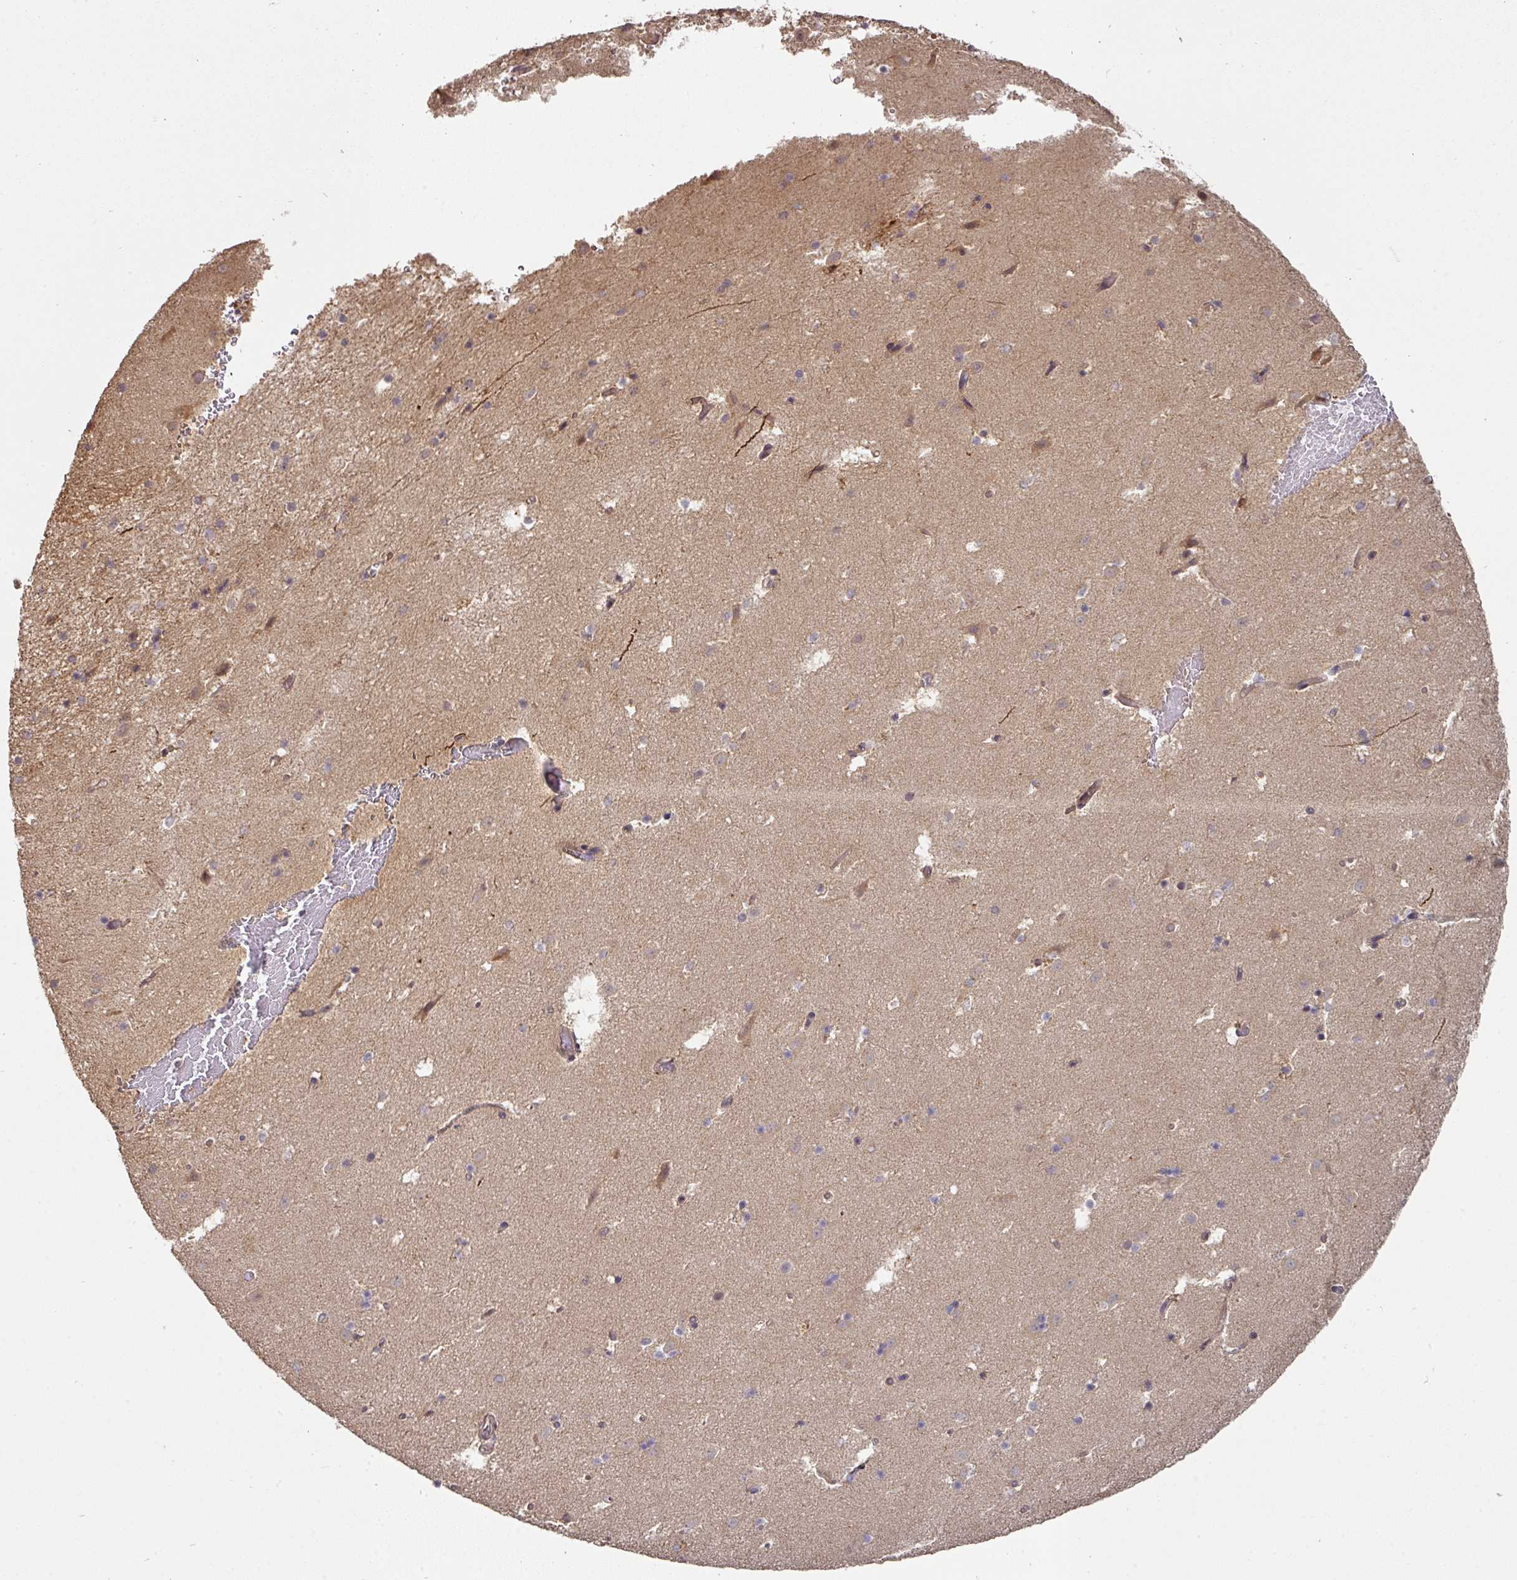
{"staining": {"intensity": "weak", "quantity": "<25%", "location": "cytoplasmic/membranous"}, "tissue": "caudate", "cell_type": "Glial cells", "image_type": "normal", "snomed": [{"axis": "morphology", "description": "Normal tissue, NOS"}, {"axis": "topography", "description": "Lateral ventricle wall"}], "caption": "Glial cells show no significant protein expression in unremarkable caudate.", "gene": "ACVR2B", "patient": {"sex": "male", "age": 37}}